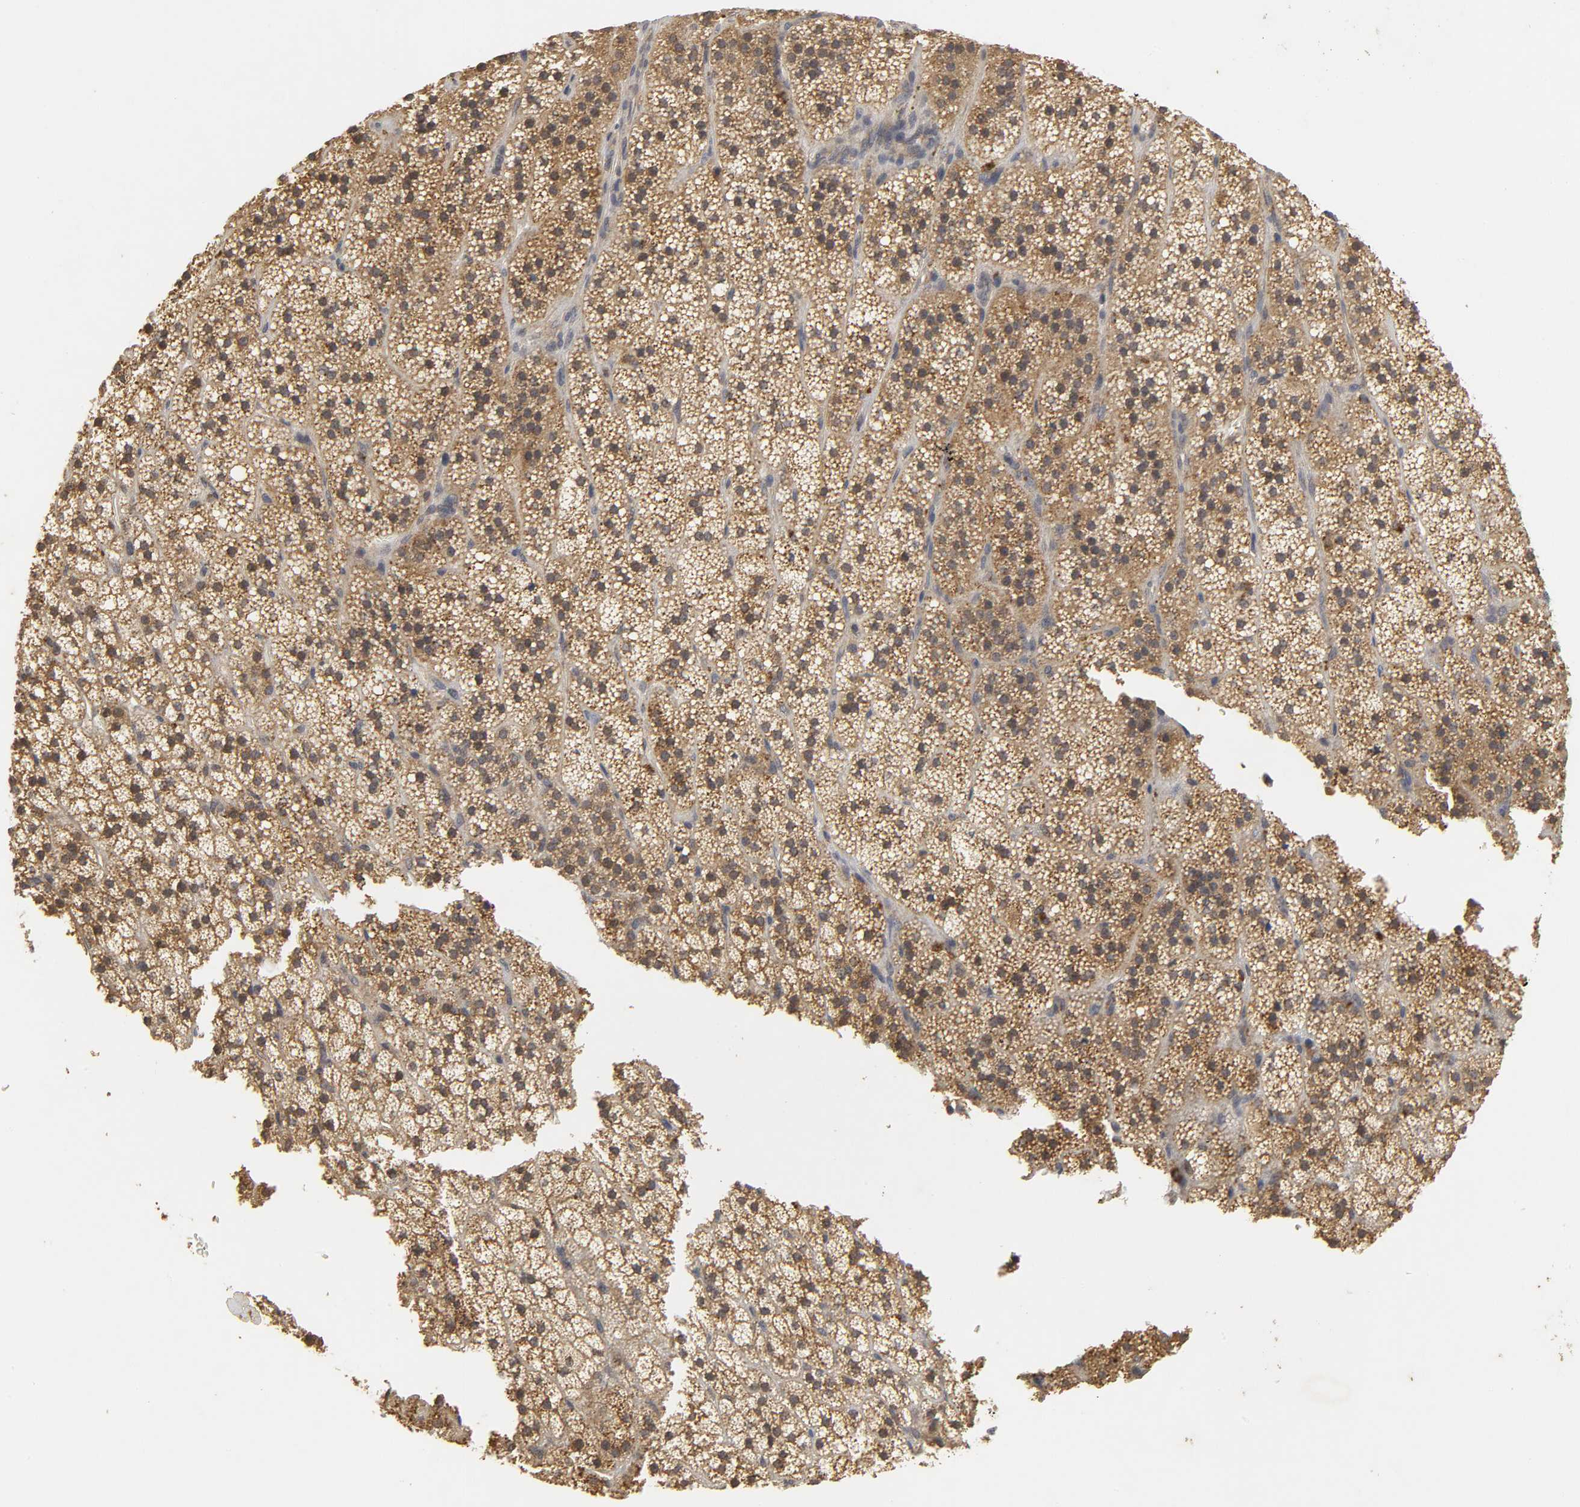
{"staining": {"intensity": "strong", "quantity": ">75%", "location": "cytoplasmic/membranous"}, "tissue": "adrenal gland", "cell_type": "Glandular cells", "image_type": "normal", "snomed": [{"axis": "morphology", "description": "Normal tissue, NOS"}, {"axis": "topography", "description": "Adrenal gland"}], "caption": "Protein staining exhibits strong cytoplasmic/membranous staining in approximately >75% of glandular cells in normal adrenal gland.", "gene": "TRAF6", "patient": {"sex": "male", "age": 35}}